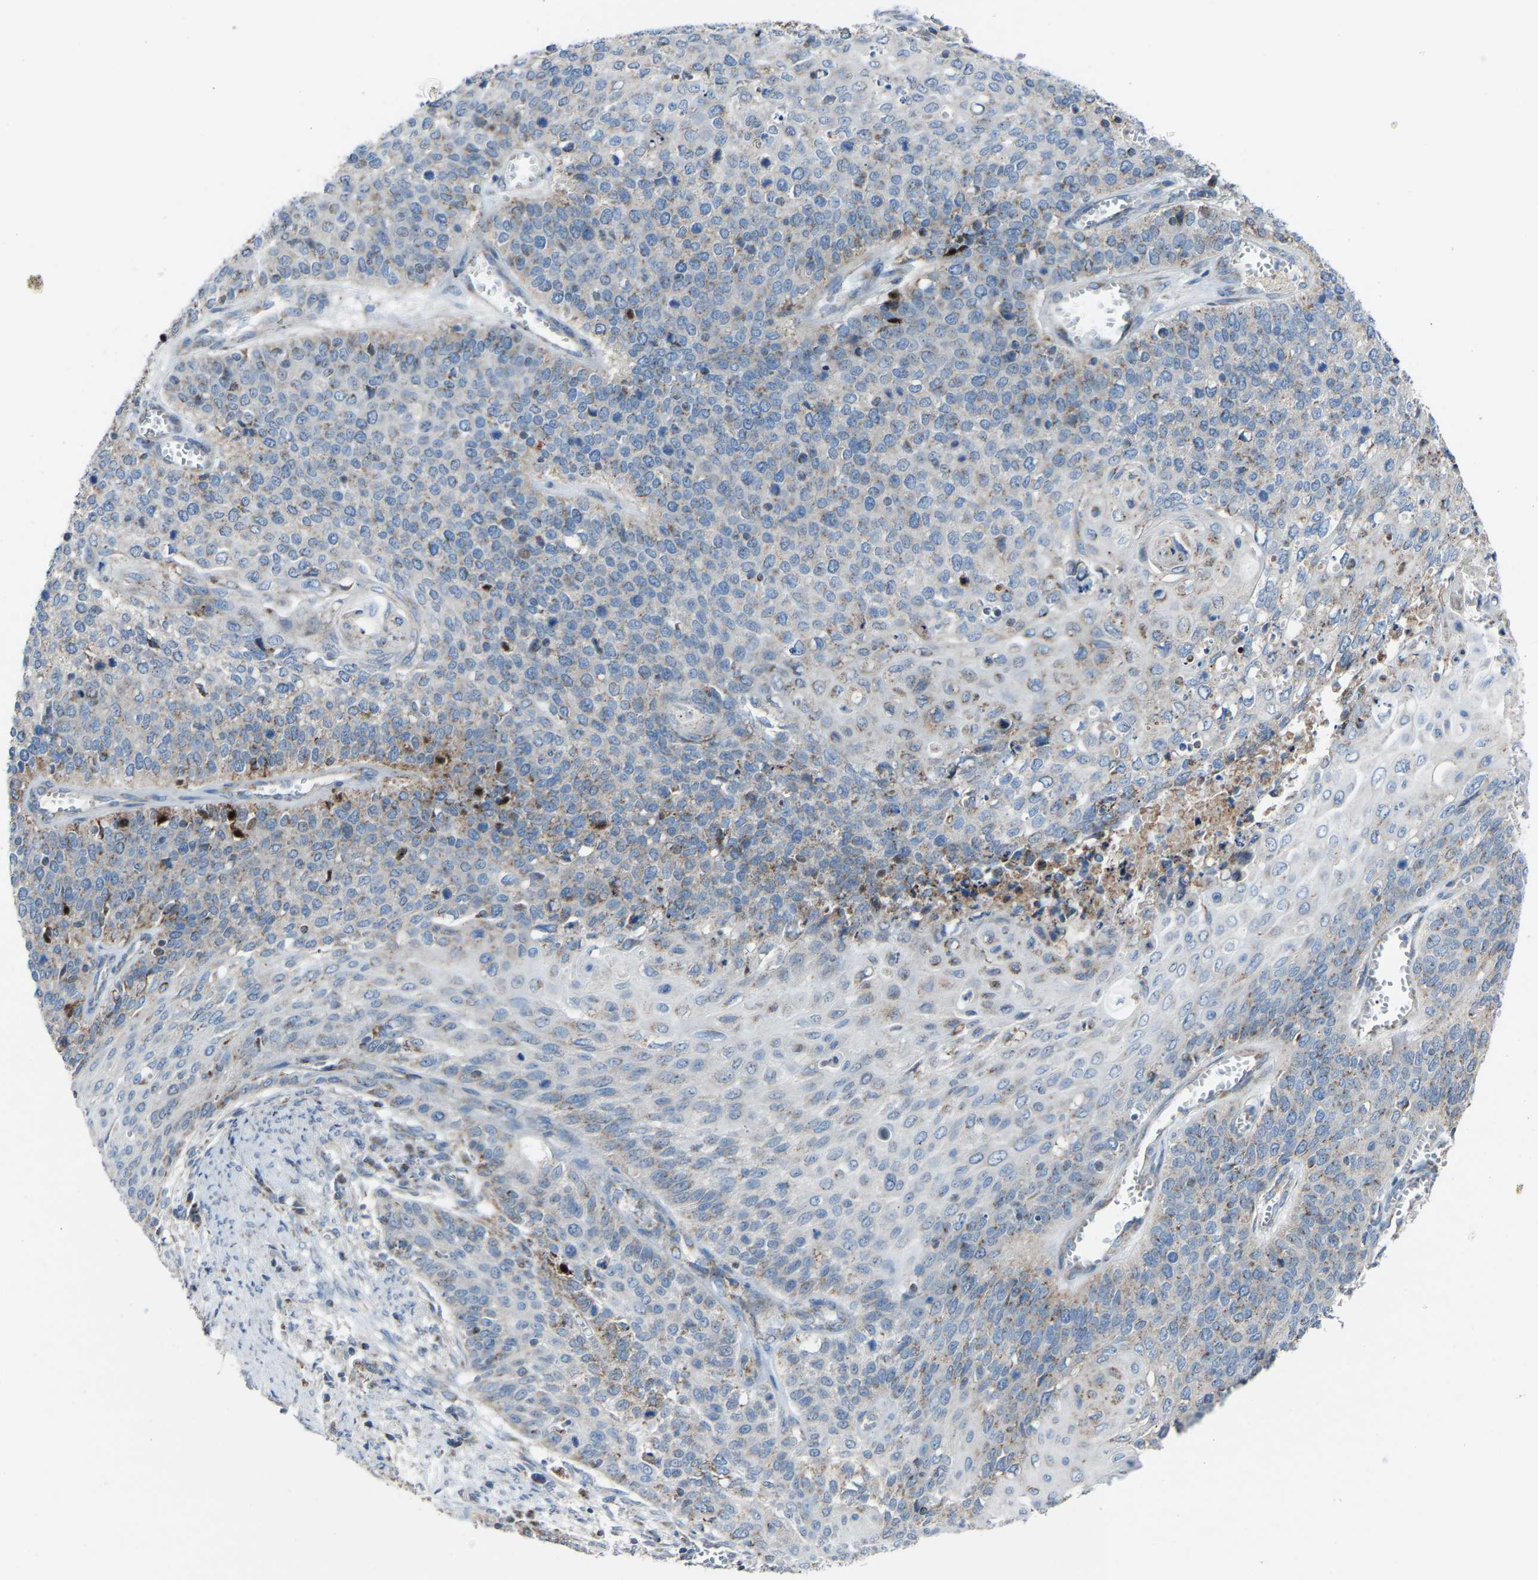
{"staining": {"intensity": "weak", "quantity": "<25%", "location": "cytoplasmic/membranous"}, "tissue": "cervical cancer", "cell_type": "Tumor cells", "image_type": "cancer", "snomed": [{"axis": "morphology", "description": "Squamous cell carcinoma, NOS"}, {"axis": "topography", "description": "Cervix"}], "caption": "DAB immunohistochemical staining of squamous cell carcinoma (cervical) reveals no significant positivity in tumor cells. The staining was performed using DAB (3,3'-diaminobenzidine) to visualize the protein expression in brown, while the nuclei were stained in blue with hematoxylin (Magnification: 20x).", "gene": "CANT1", "patient": {"sex": "female", "age": 39}}